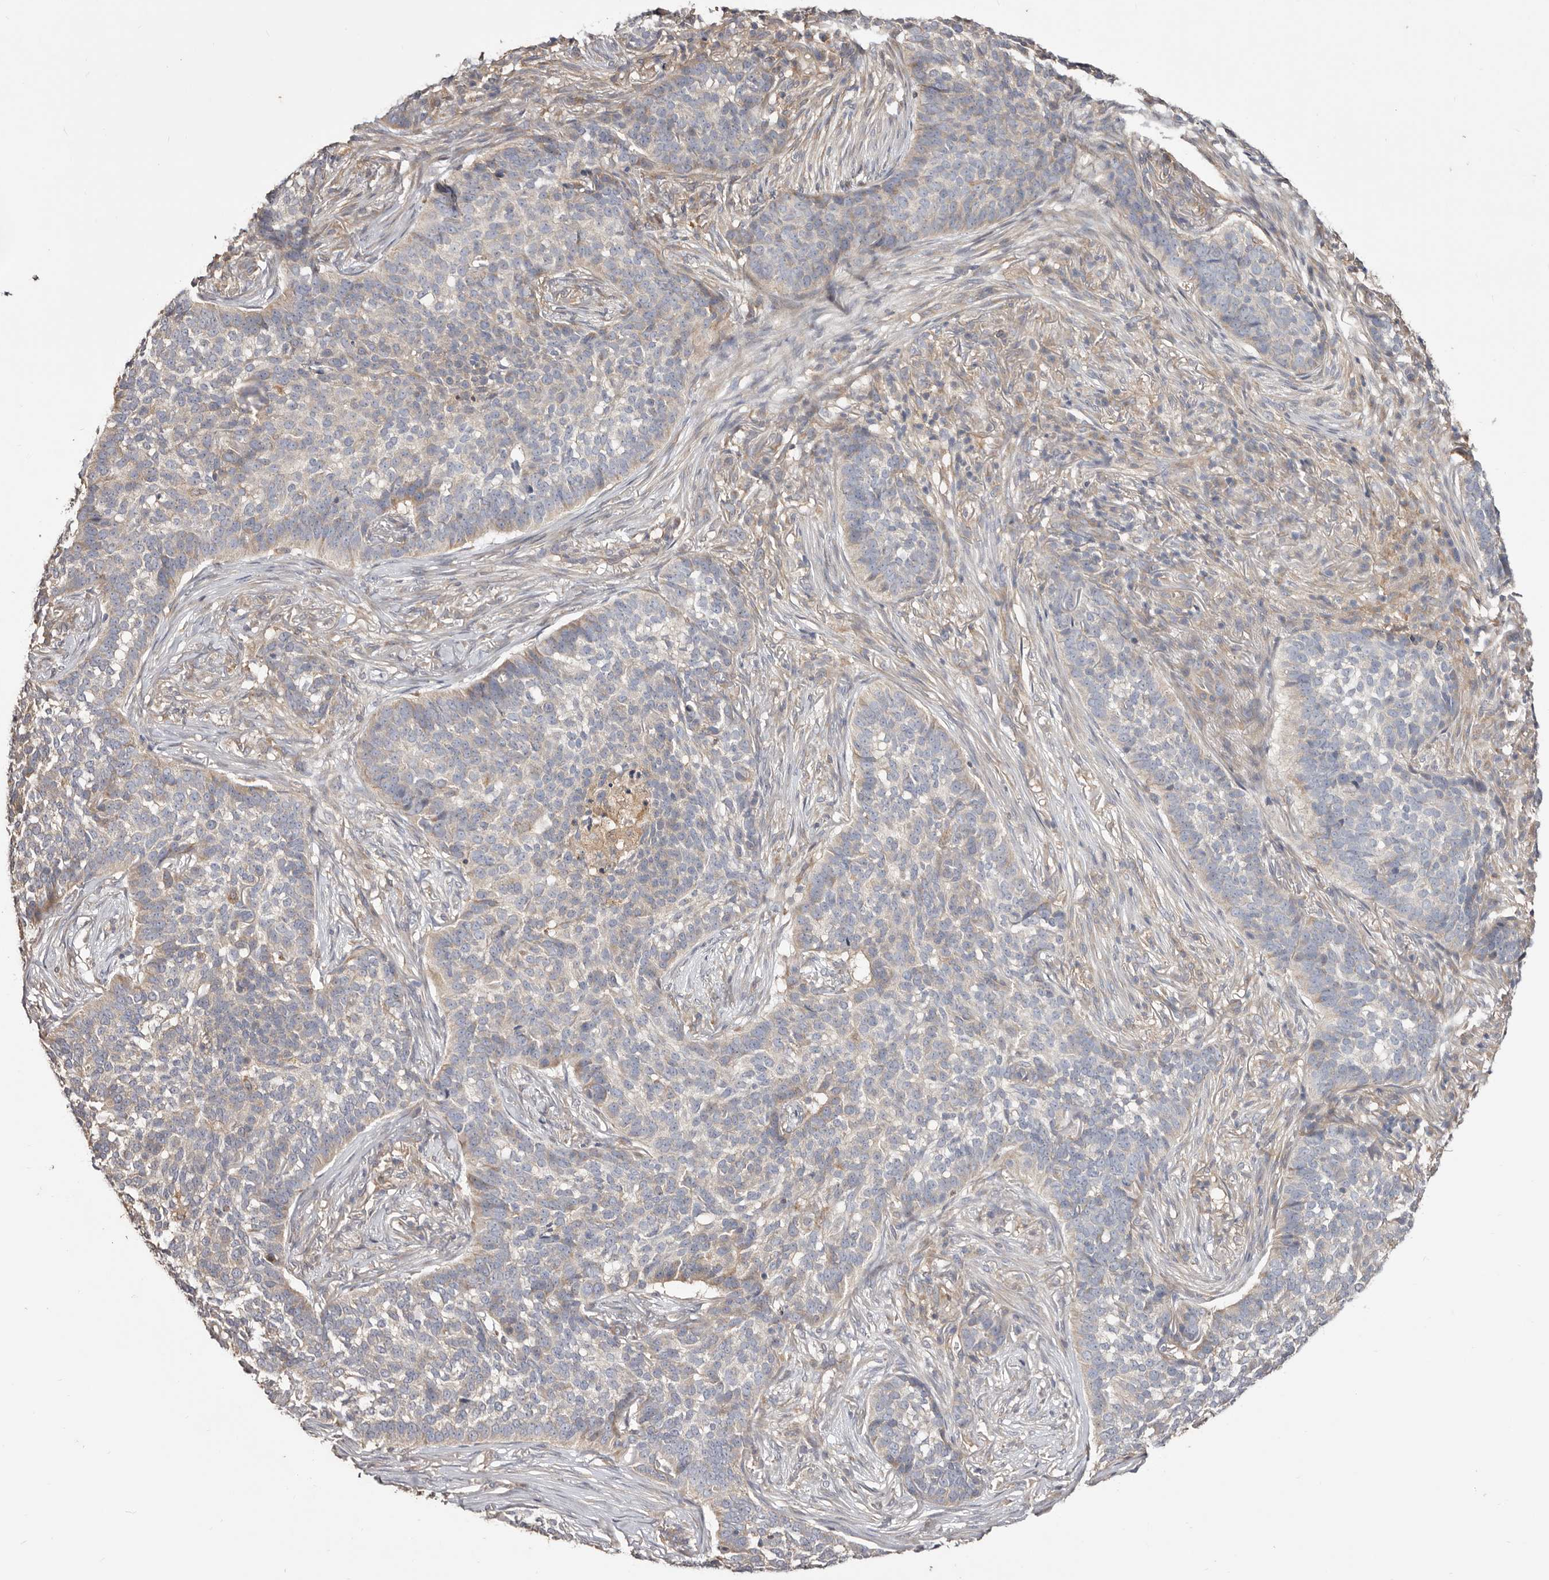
{"staining": {"intensity": "weak", "quantity": "<25%", "location": "cytoplasmic/membranous"}, "tissue": "skin cancer", "cell_type": "Tumor cells", "image_type": "cancer", "snomed": [{"axis": "morphology", "description": "Basal cell carcinoma"}, {"axis": "topography", "description": "Skin"}], "caption": "Tumor cells show no significant protein expression in skin cancer.", "gene": "LRRC25", "patient": {"sex": "male", "age": 85}}